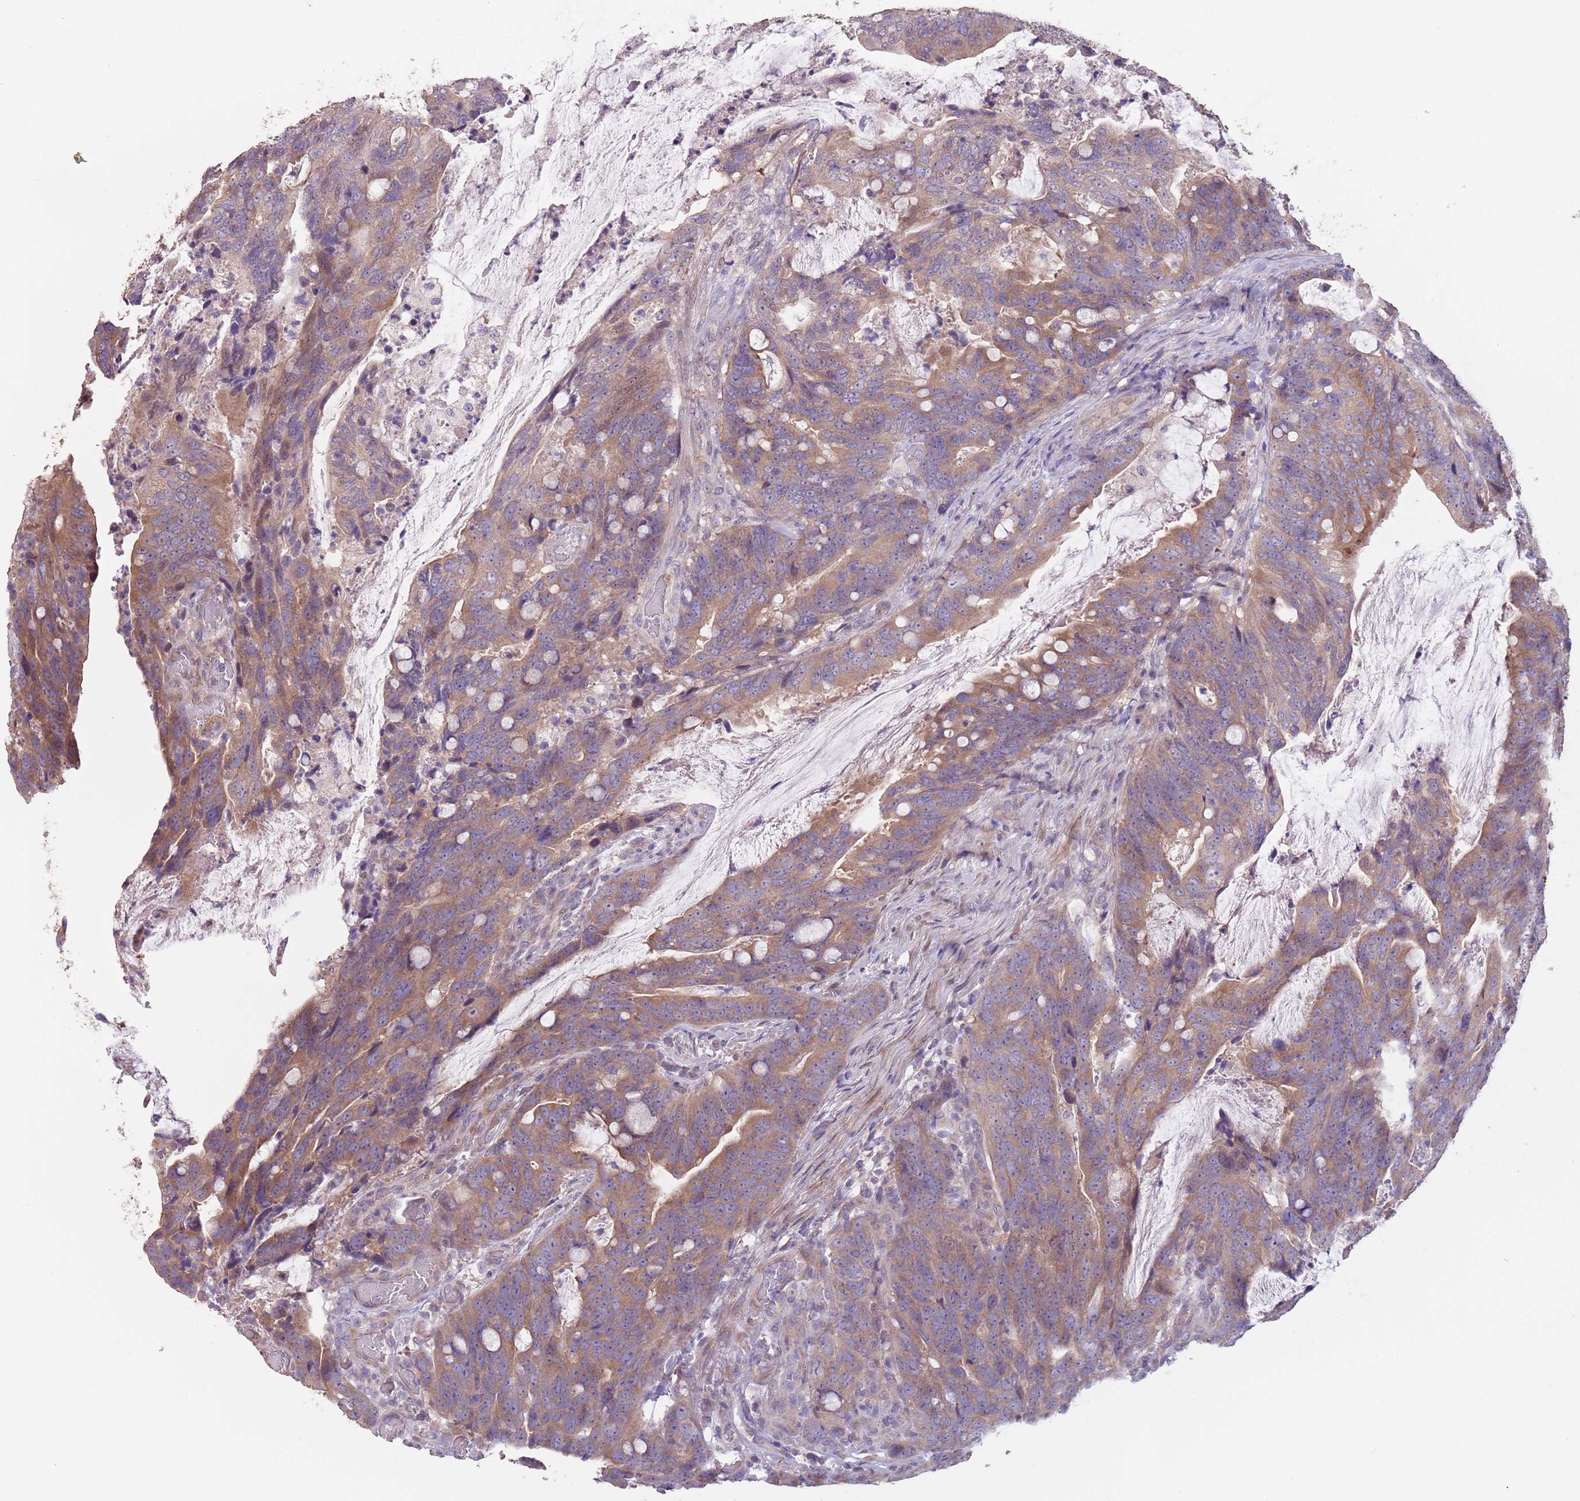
{"staining": {"intensity": "moderate", "quantity": "25%-75%", "location": "cytoplasmic/membranous"}, "tissue": "colorectal cancer", "cell_type": "Tumor cells", "image_type": "cancer", "snomed": [{"axis": "morphology", "description": "Adenocarcinoma, NOS"}, {"axis": "topography", "description": "Colon"}], "caption": "Immunohistochemistry (DAB) staining of human colorectal adenocarcinoma demonstrates moderate cytoplasmic/membranous protein expression in about 25%-75% of tumor cells. (Brightfield microscopy of DAB IHC at high magnification).", "gene": "MBD3L1", "patient": {"sex": "female", "age": 82}}